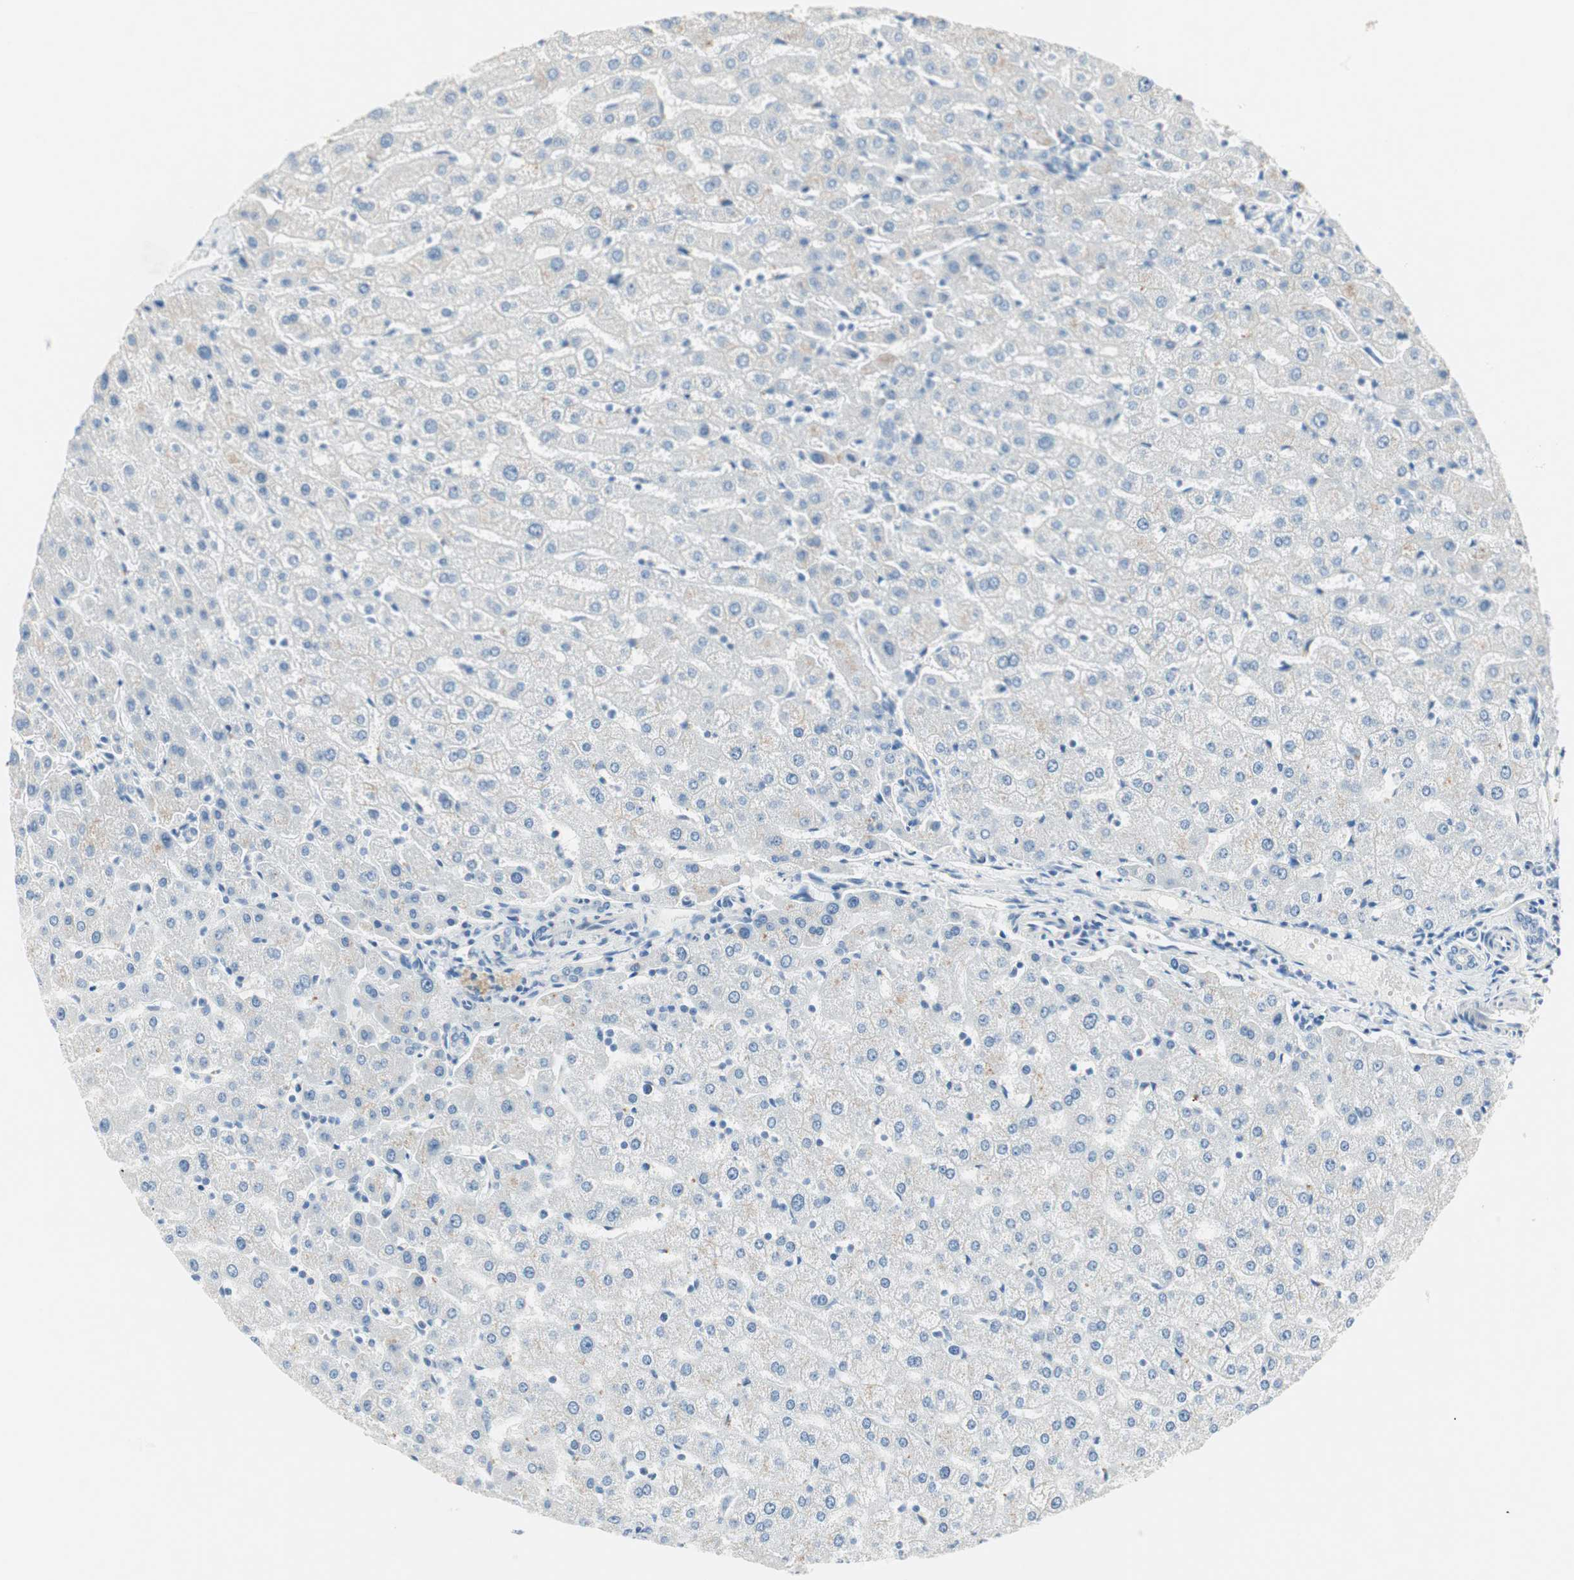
{"staining": {"intensity": "negative", "quantity": "none", "location": "none"}, "tissue": "liver", "cell_type": "Cholangiocytes", "image_type": "normal", "snomed": [{"axis": "morphology", "description": "Normal tissue, NOS"}, {"axis": "morphology", "description": "Fibrosis, NOS"}, {"axis": "topography", "description": "Liver"}], "caption": "This is a photomicrograph of immunohistochemistry staining of unremarkable liver, which shows no staining in cholangiocytes.", "gene": "SULT1C2", "patient": {"sex": "female", "age": 29}}